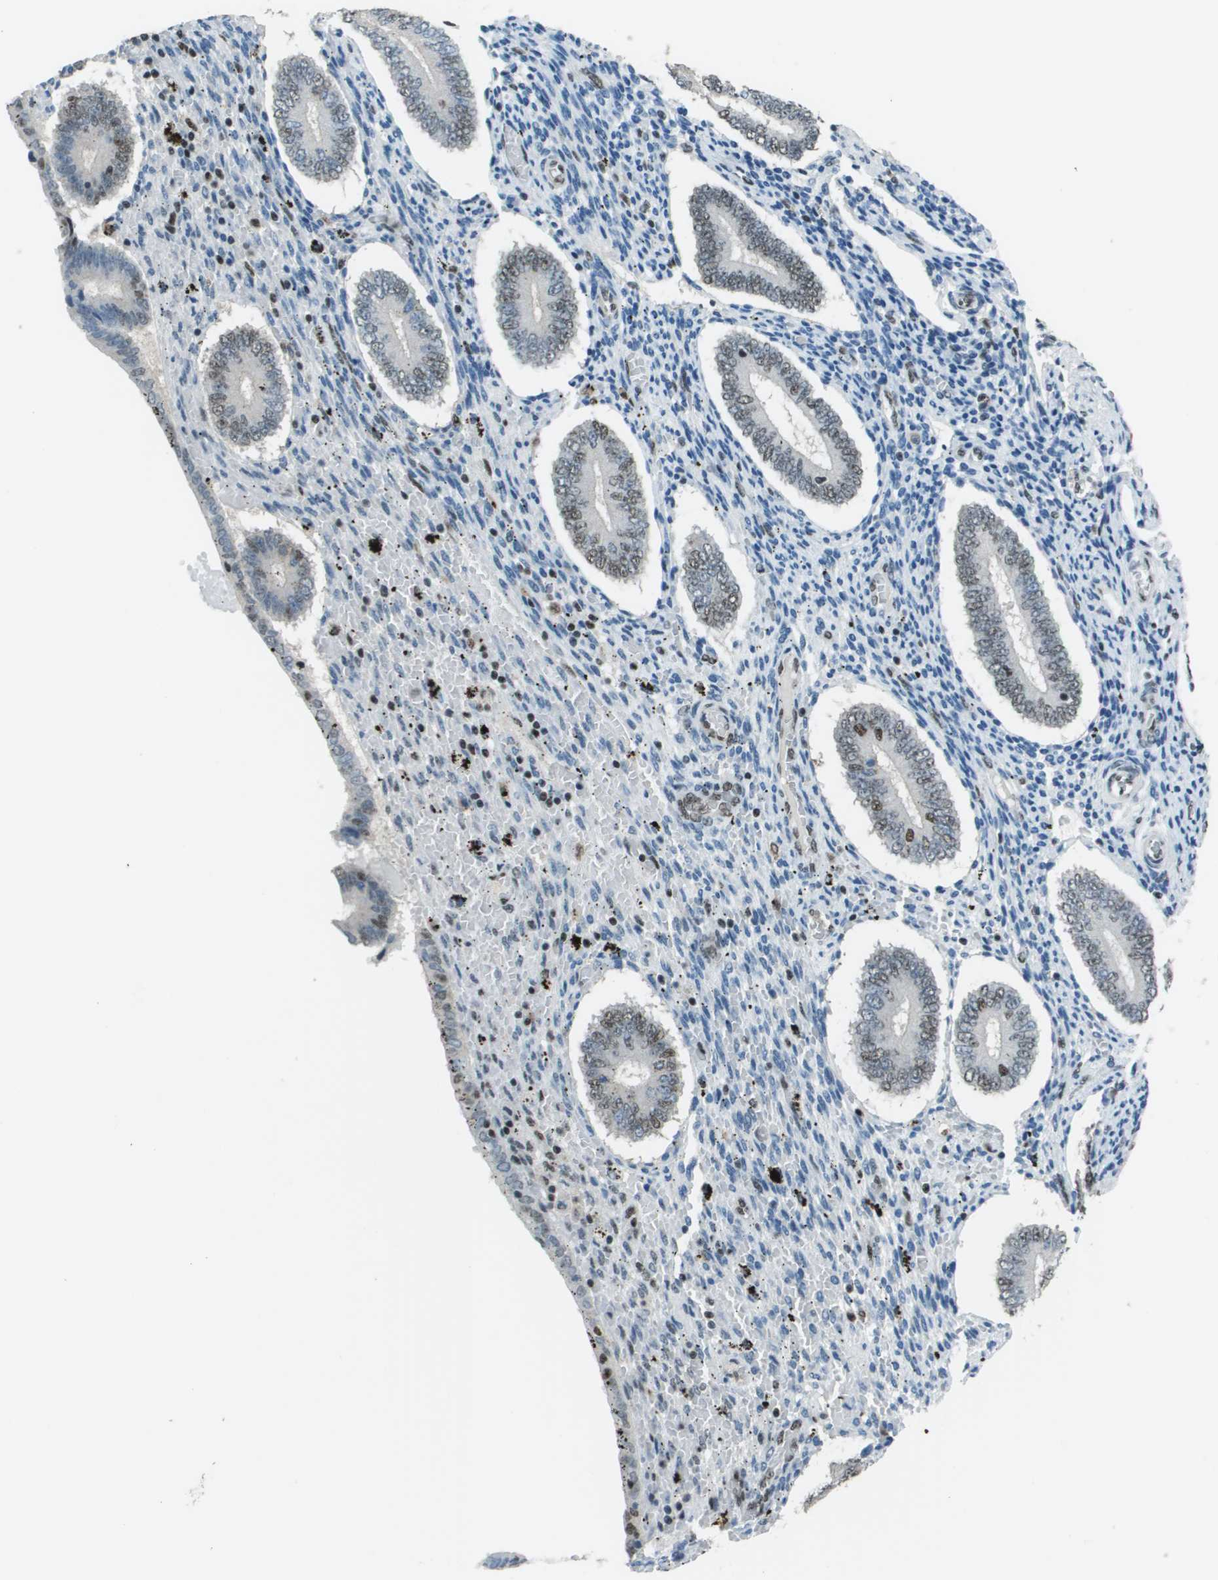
{"staining": {"intensity": "negative", "quantity": "none", "location": "none"}, "tissue": "endometrium", "cell_type": "Cells in endometrial stroma", "image_type": "normal", "snomed": [{"axis": "morphology", "description": "Normal tissue, NOS"}, {"axis": "topography", "description": "Endometrium"}], "caption": "High magnification brightfield microscopy of normal endometrium stained with DAB (3,3'-diaminobenzidine) (brown) and counterstained with hematoxylin (blue): cells in endometrial stroma show no significant staining. (Stains: DAB immunohistochemistry with hematoxylin counter stain, Microscopy: brightfield microscopy at high magnification).", "gene": "DEPDC1", "patient": {"sex": "female", "age": 42}}